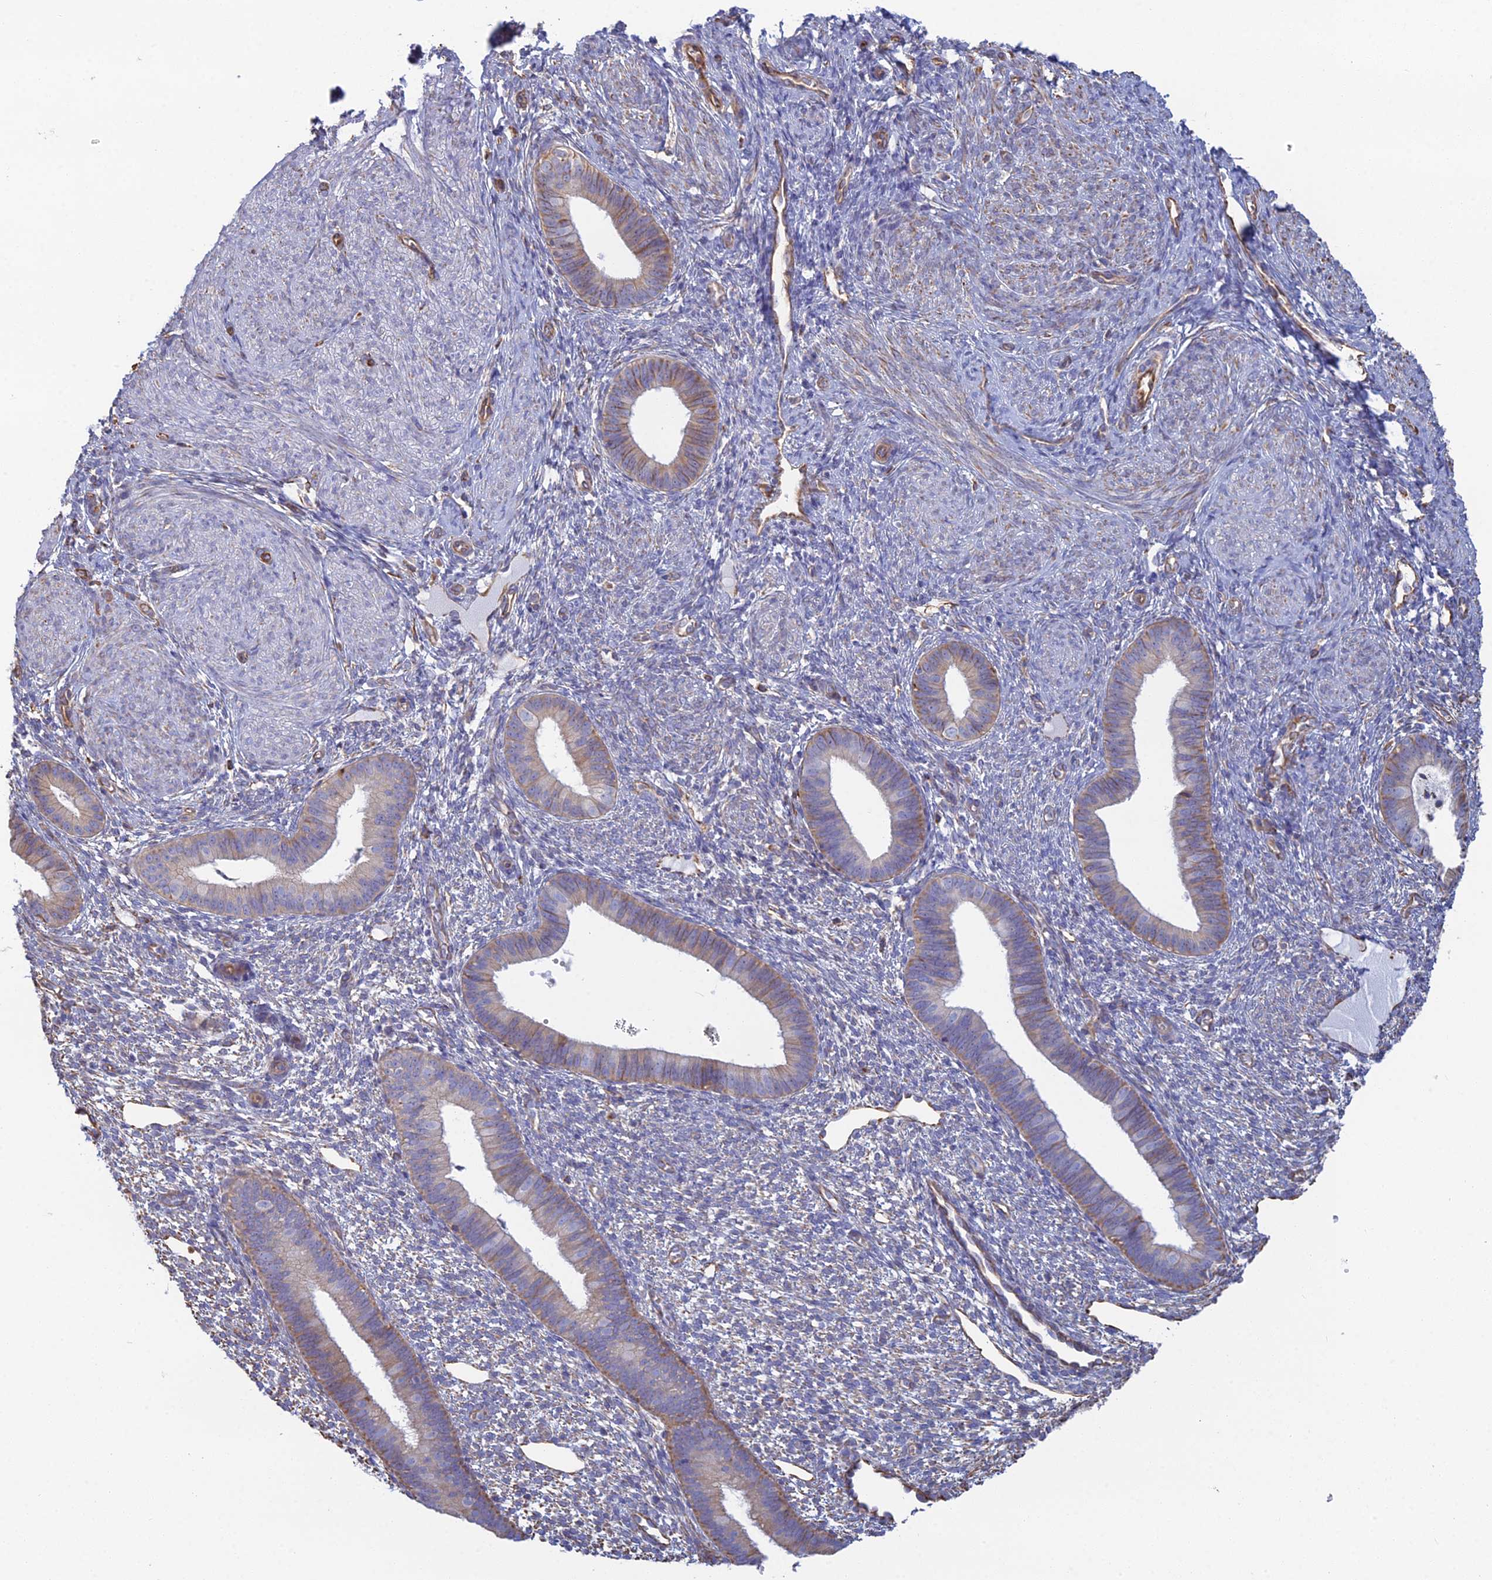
{"staining": {"intensity": "moderate", "quantity": "<25%", "location": "cytoplasmic/membranous"}, "tissue": "endometrium", "cell_type": "Cells in endometrial stroma", "image_type": "normal", "snomed": [{"axis": "morphology", "description": "Normal tissue, NOS"}, {"axis": "topography", "description": "Endometrium"}], "caption": "Immunohistochemistry (IHC) of unremarkable endometrium exhibits low levels of moderate cytoplasmic/membranous expression in about <25% of cells in endometrial stroma.", "gene": "CLVS2", "patient": {"sex": "female", "age": 46}}